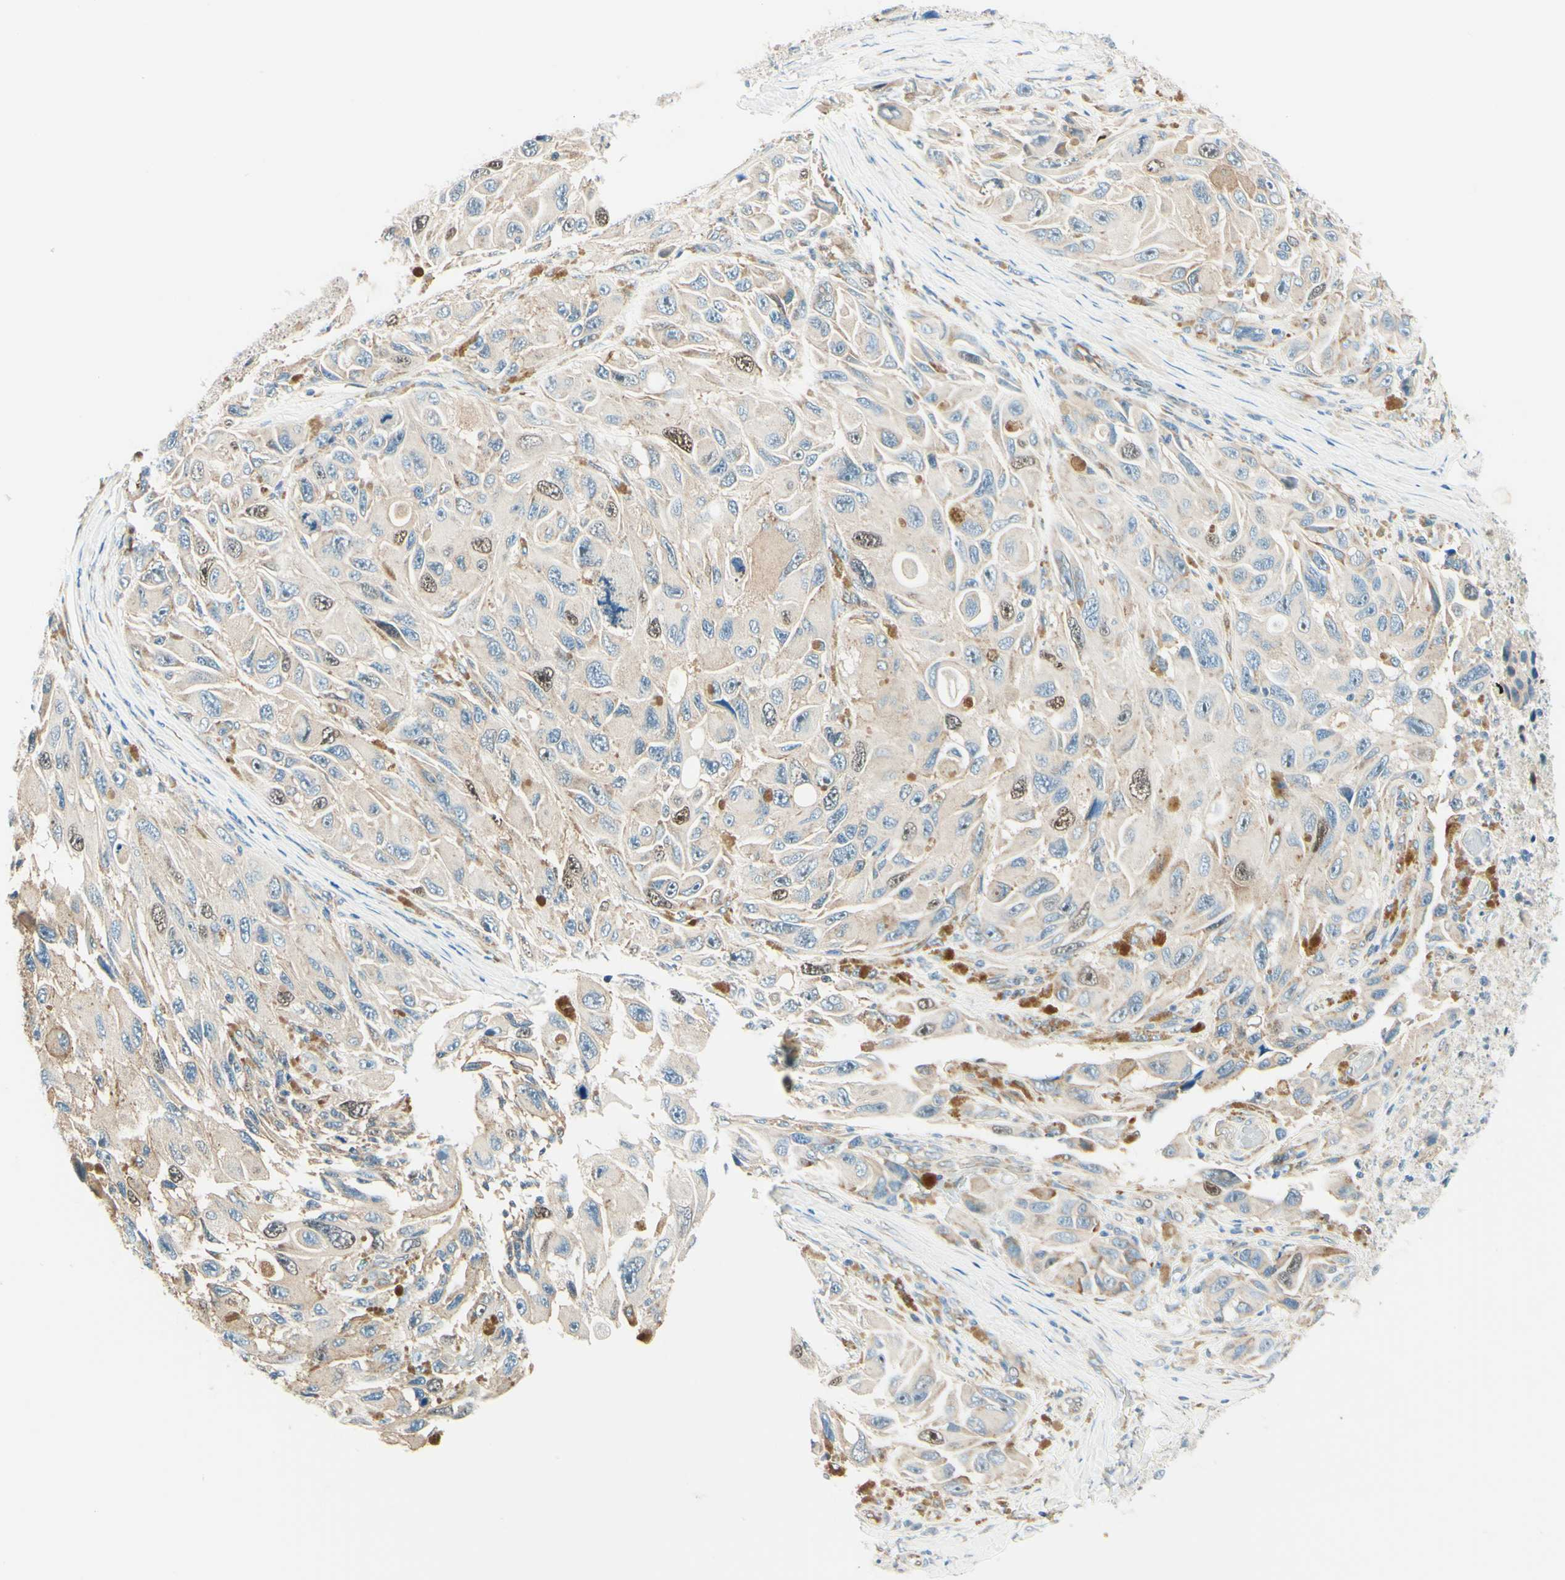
{"staining": {"intensity": "moderate", "quantity": "<25%", "location": "cytoplasmic/membranous,nuclear"}, "tissue": "melanoma", "cell_type": "Tumor cells", "image_type": "cancer", "snomed": [{"axis": "morphology", "description": "Malignant melanoma, NOS"}, {"axis": "topography", "description": "Skin"}], "caption": "Immunohistochemical staining of human melanoma displays low levels of moderate cytoplasmic/membranous and nuclear protein positivity in approximately <25% of tumor cells.", "gene": "TAOK2", "patient": {"sex": "female", "age": 73}}